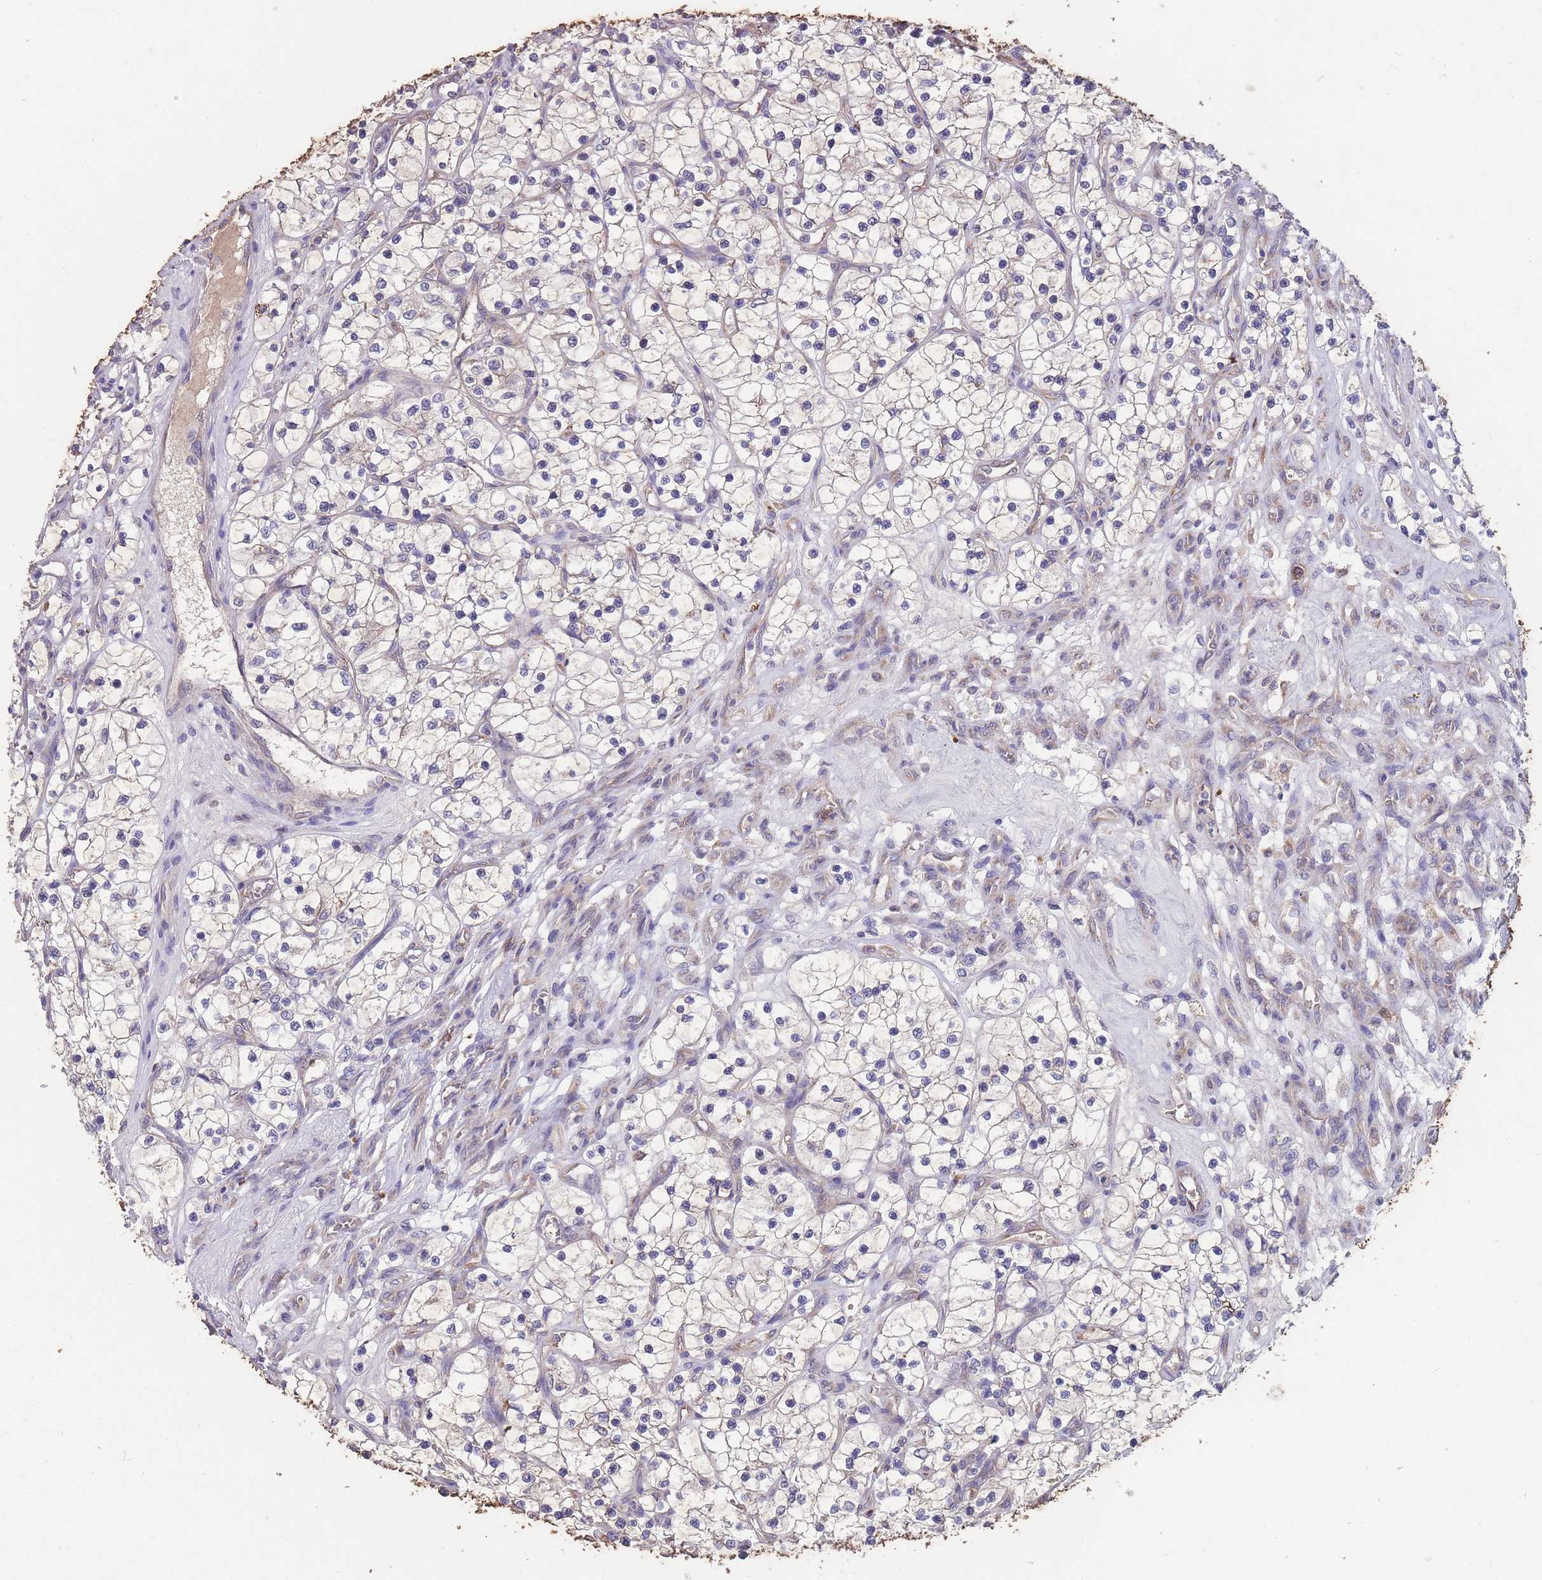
{"staining": {"intensity": "negative", "quantity": "none", "location": "none"}, "tissue": "renal cancer", "cell_type": "Tumor cells", "image_type": "cancer", "snomed": [{"axis": "morphology", "description": "Adenocarcinoma, NOS"}, {"axis": "topography", "description": "Kidney"}], "caption": "Human adenocarcinoma (renal) stained for a protein using IHC demonstrates no positivity in tumor cells.", "gene": "STIM2", "patient": {"sex": "female", "age": 69}}